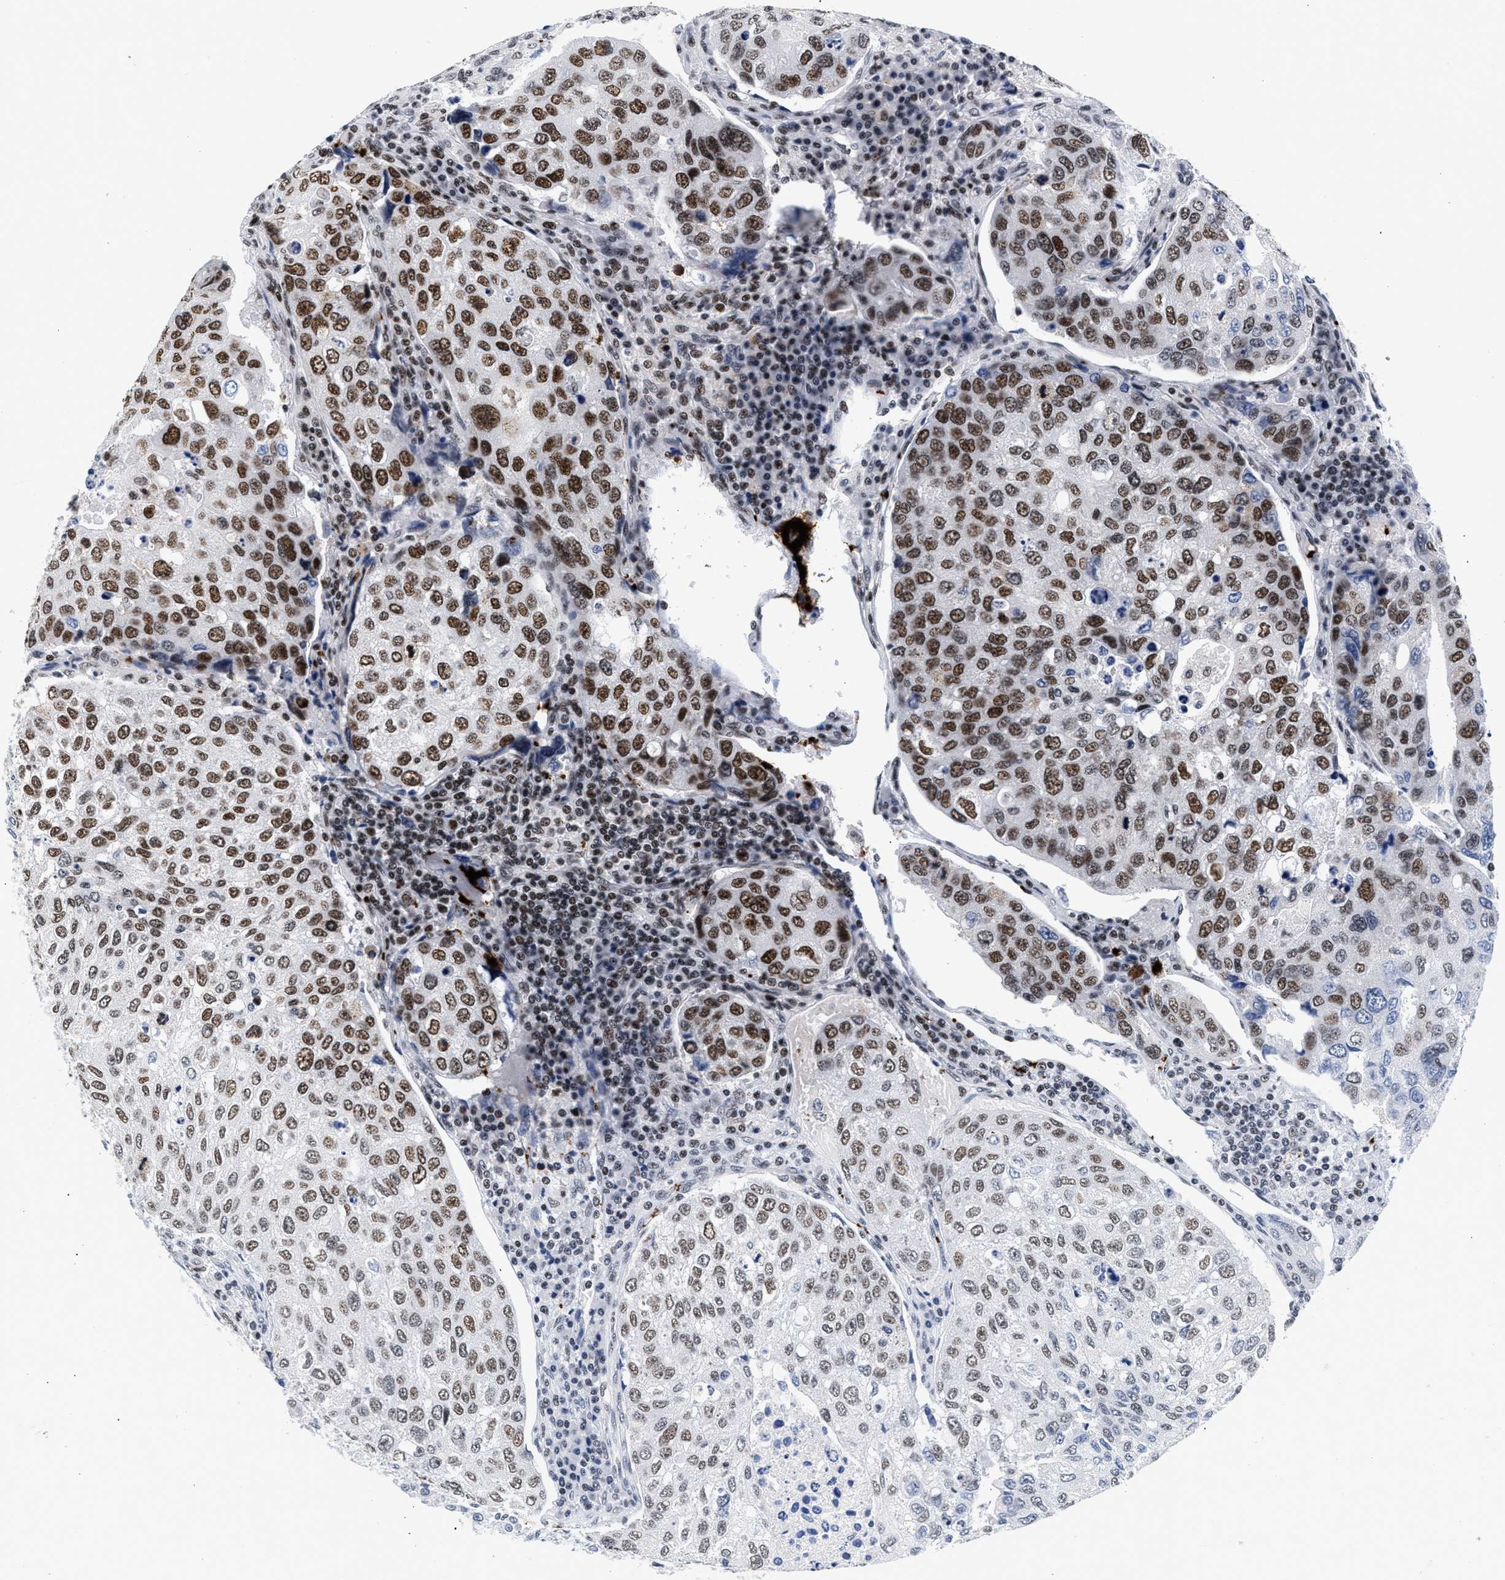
{"staining": {"intensity": "strong", "quantity": ">75%", "location": "nuclear"}, "tissue": "urothelial cancer", "cell_type": "Tumor cells", "image_type": "cancer", "snomed": [{"axis": "morphology", "description": "Urothelial carcinoma, High grade"}, {"axis": "topography", "description": "Lymph node"}, {"axis": "topography", "description": "Urinary bladder"}], "caption": "Urothelial cancer was stained to show a protein in brown. There is high levels of strong nuclear expression in about >75% of tumor cells.", "gene": "RAD21", "patient": {"sex": "male", "age": 51}}